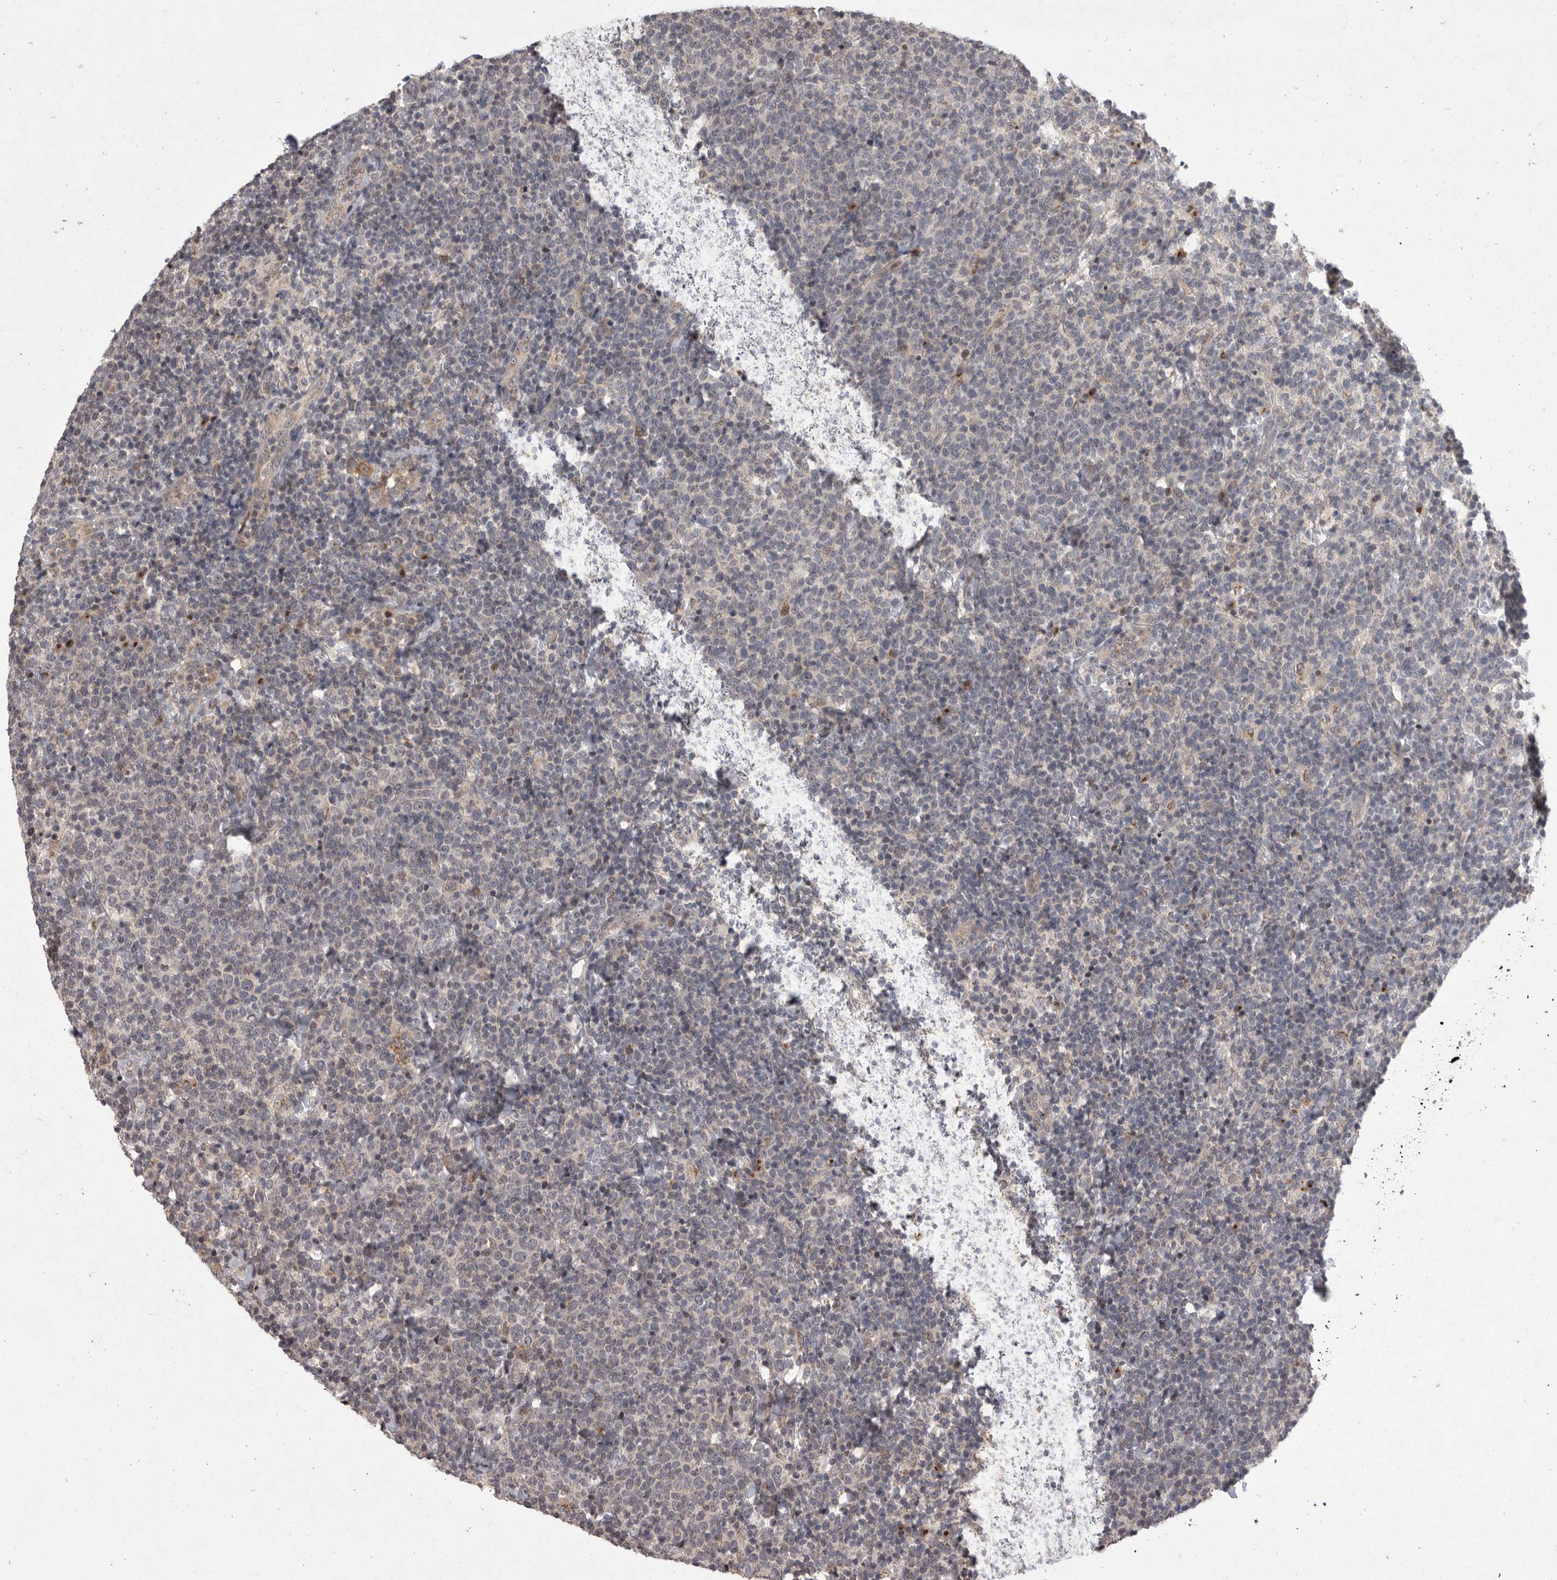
{"staining": {"intensity": "negative", "quantity": "none", "location": "none"}, "tissue": "lymphoma", "cell_type": "Tumor cells", "image_type": "cancer", "snomed": [{"axis": "morphology", "description": "Malignant lymphoma, non-Hodgkin's type, High grade"}, {"axis": "topography", "description": "Lymph node"}], "caption": "DAB immunohistochemical staining of malignant lymphoma, non-Hodgkin's type (high-grade) shows no significant positivity in tumor cells.", "gene": "MAN2A1", "patient": {"sex": "male", "age": 61}}